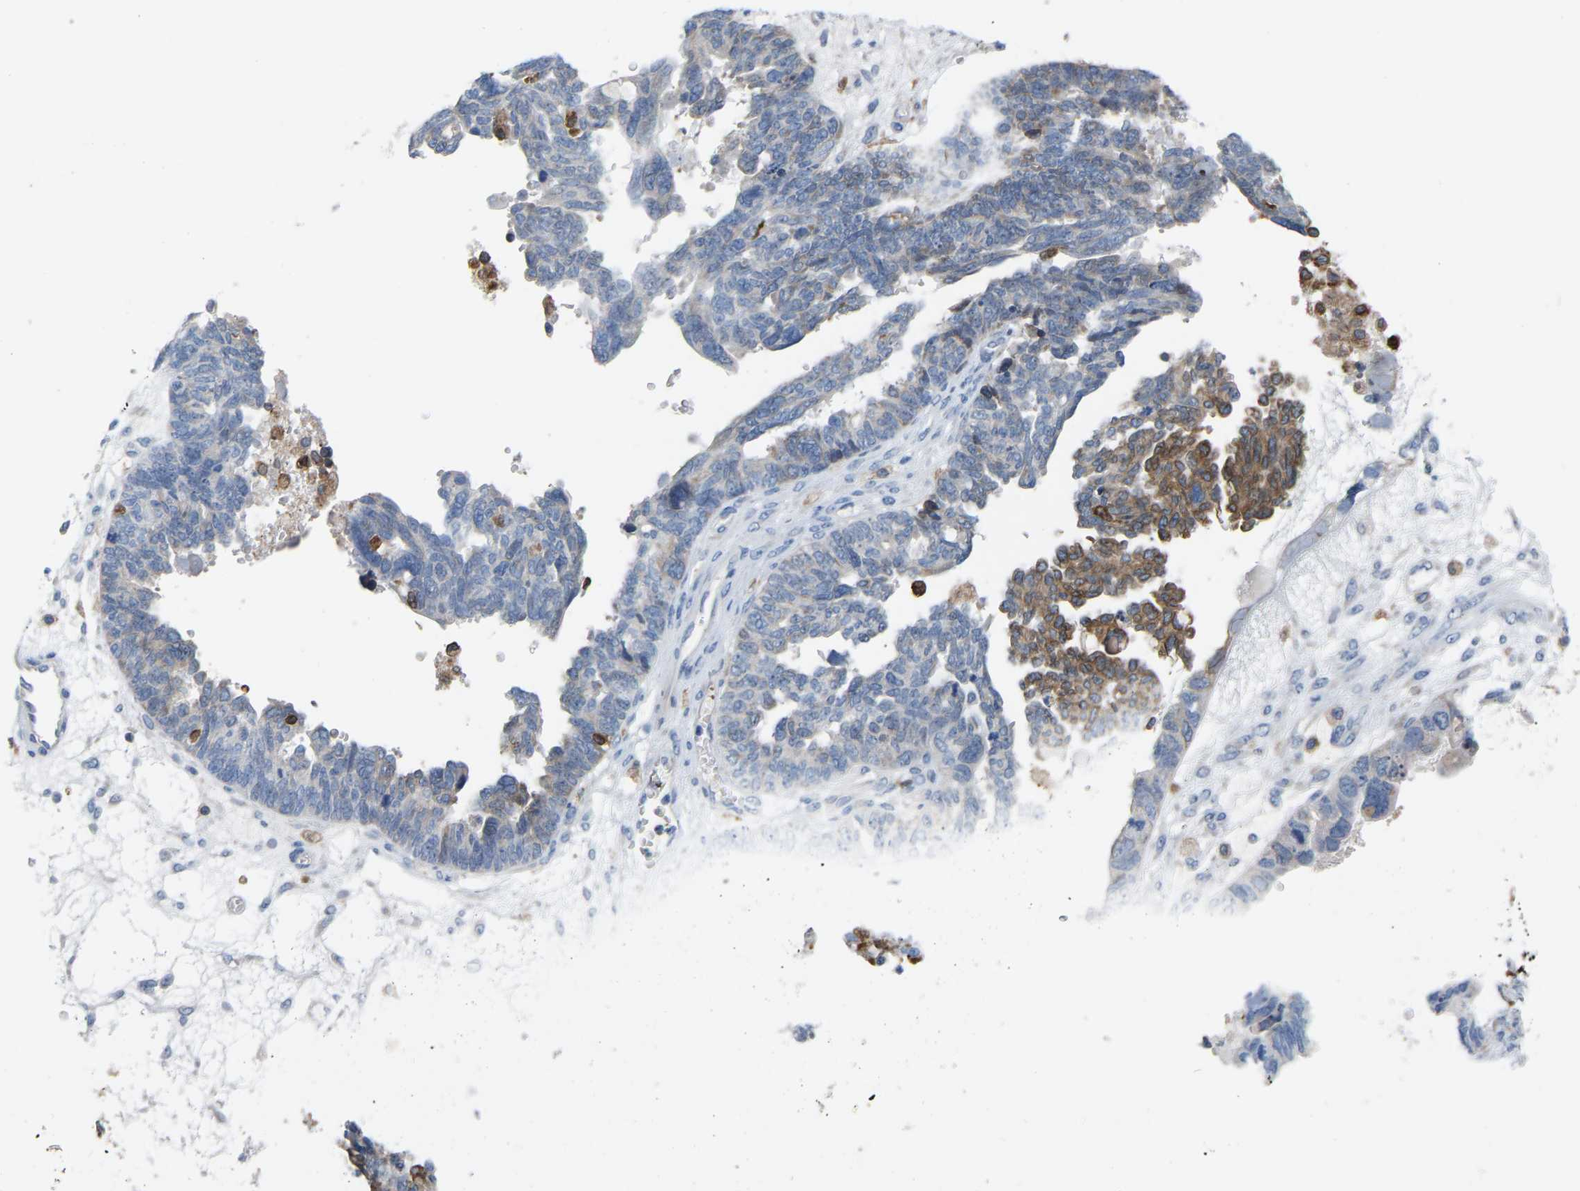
{"staining": {"intensity": "moderate", "quantity": "<25%", "location": "cytoplasmic/membranous"}, "tissue": "ovarian cancer", "cell_type": "Tumor cells", "image_type": "cancer", "snomed": [{"axis": "morphology", "description": "Cystadenocarcinoma, serous, NOS"}, {"axis": "topography", "description": "Ovary"}], "caption": "Immunohistochemistry of human ovarian cancer (serous cystadenocarcinoma) demonstrates low levels of moderate cytoplasmic/membranous expression in about <25% of tumor cells.", "gene": "PTGS1", "patient": {"sex": "female", "age": 79}}